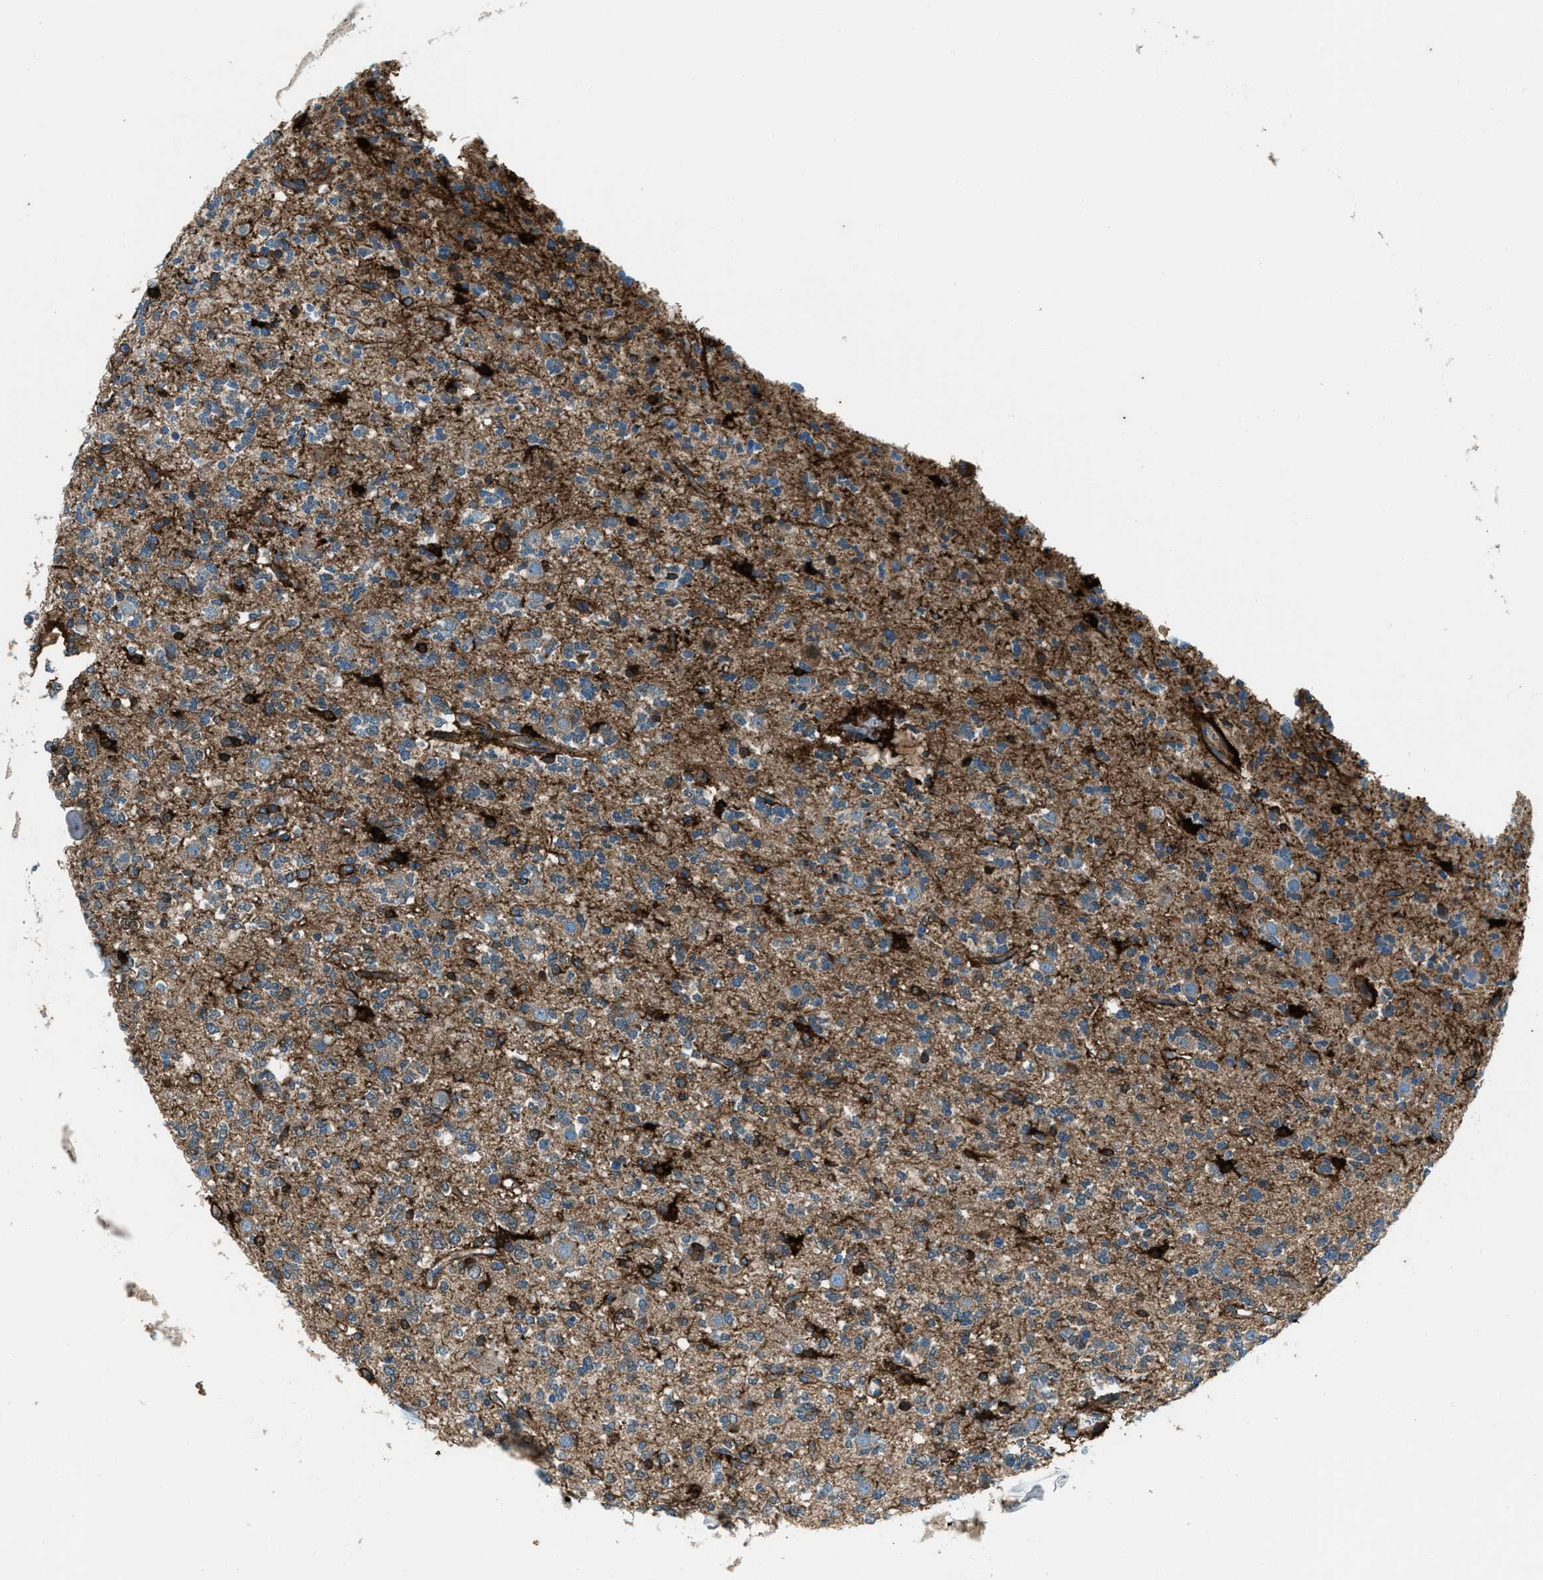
{"staining": {"intensity": "moderate", "quantity": ">75%", "location": "cytoplasmic/membranous"}, "tissue": "glioma", "cell_type": "Tumor cells", "image_type": "cancer", "snomed": [{"axis": "morphology", "description": "Glioma, malignant, Low grade"}, {"axis": "topography", "description": "Brain"}], "caption": "Low-grade glioma (malignant) was stained to show a protein in brown. There is medium levels of moderate cytoplasmic/membranous expression in about >75% of tumor cells.", "gene": "SVIL", "patient": {"sex": "male", "age": 38}}